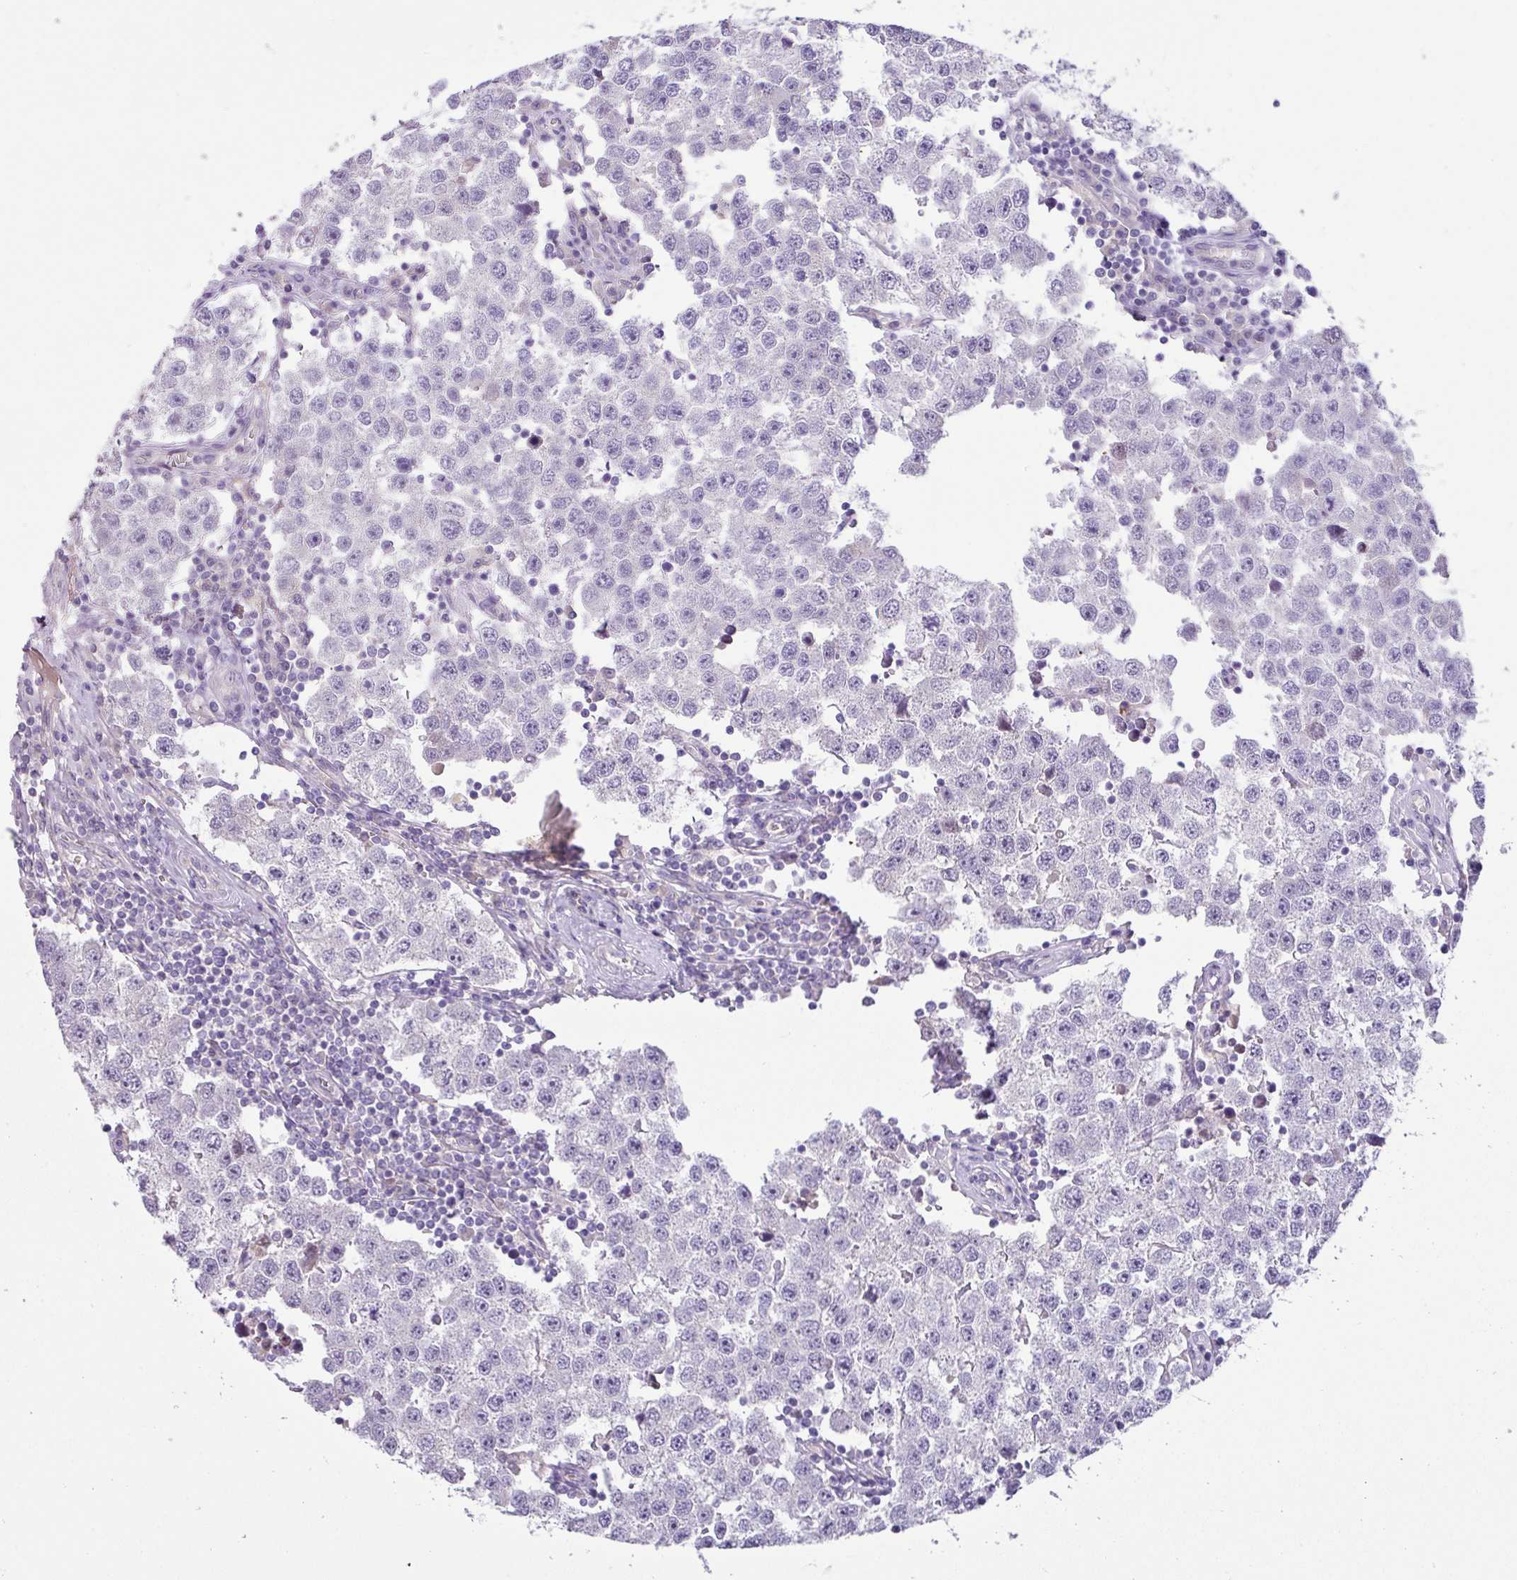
{"staining": {"intensity": "negative", "quantity": "none", "location": "none"}, "tissue": "testis cancer", "cell_type": "Tumor cells", "image_type": "cancer", "snomed": [{"axis": "morphology", "description": "Seminoma, NOS"}, {"axis": "topography", "description": "Testis"}], "caption": "Seminoma (testis) was stained to show a protein in brown. There is no significant positivity in tumor cells.", "gene": "PIK3R5", "patient": {"sex": "male", "age": 34}}